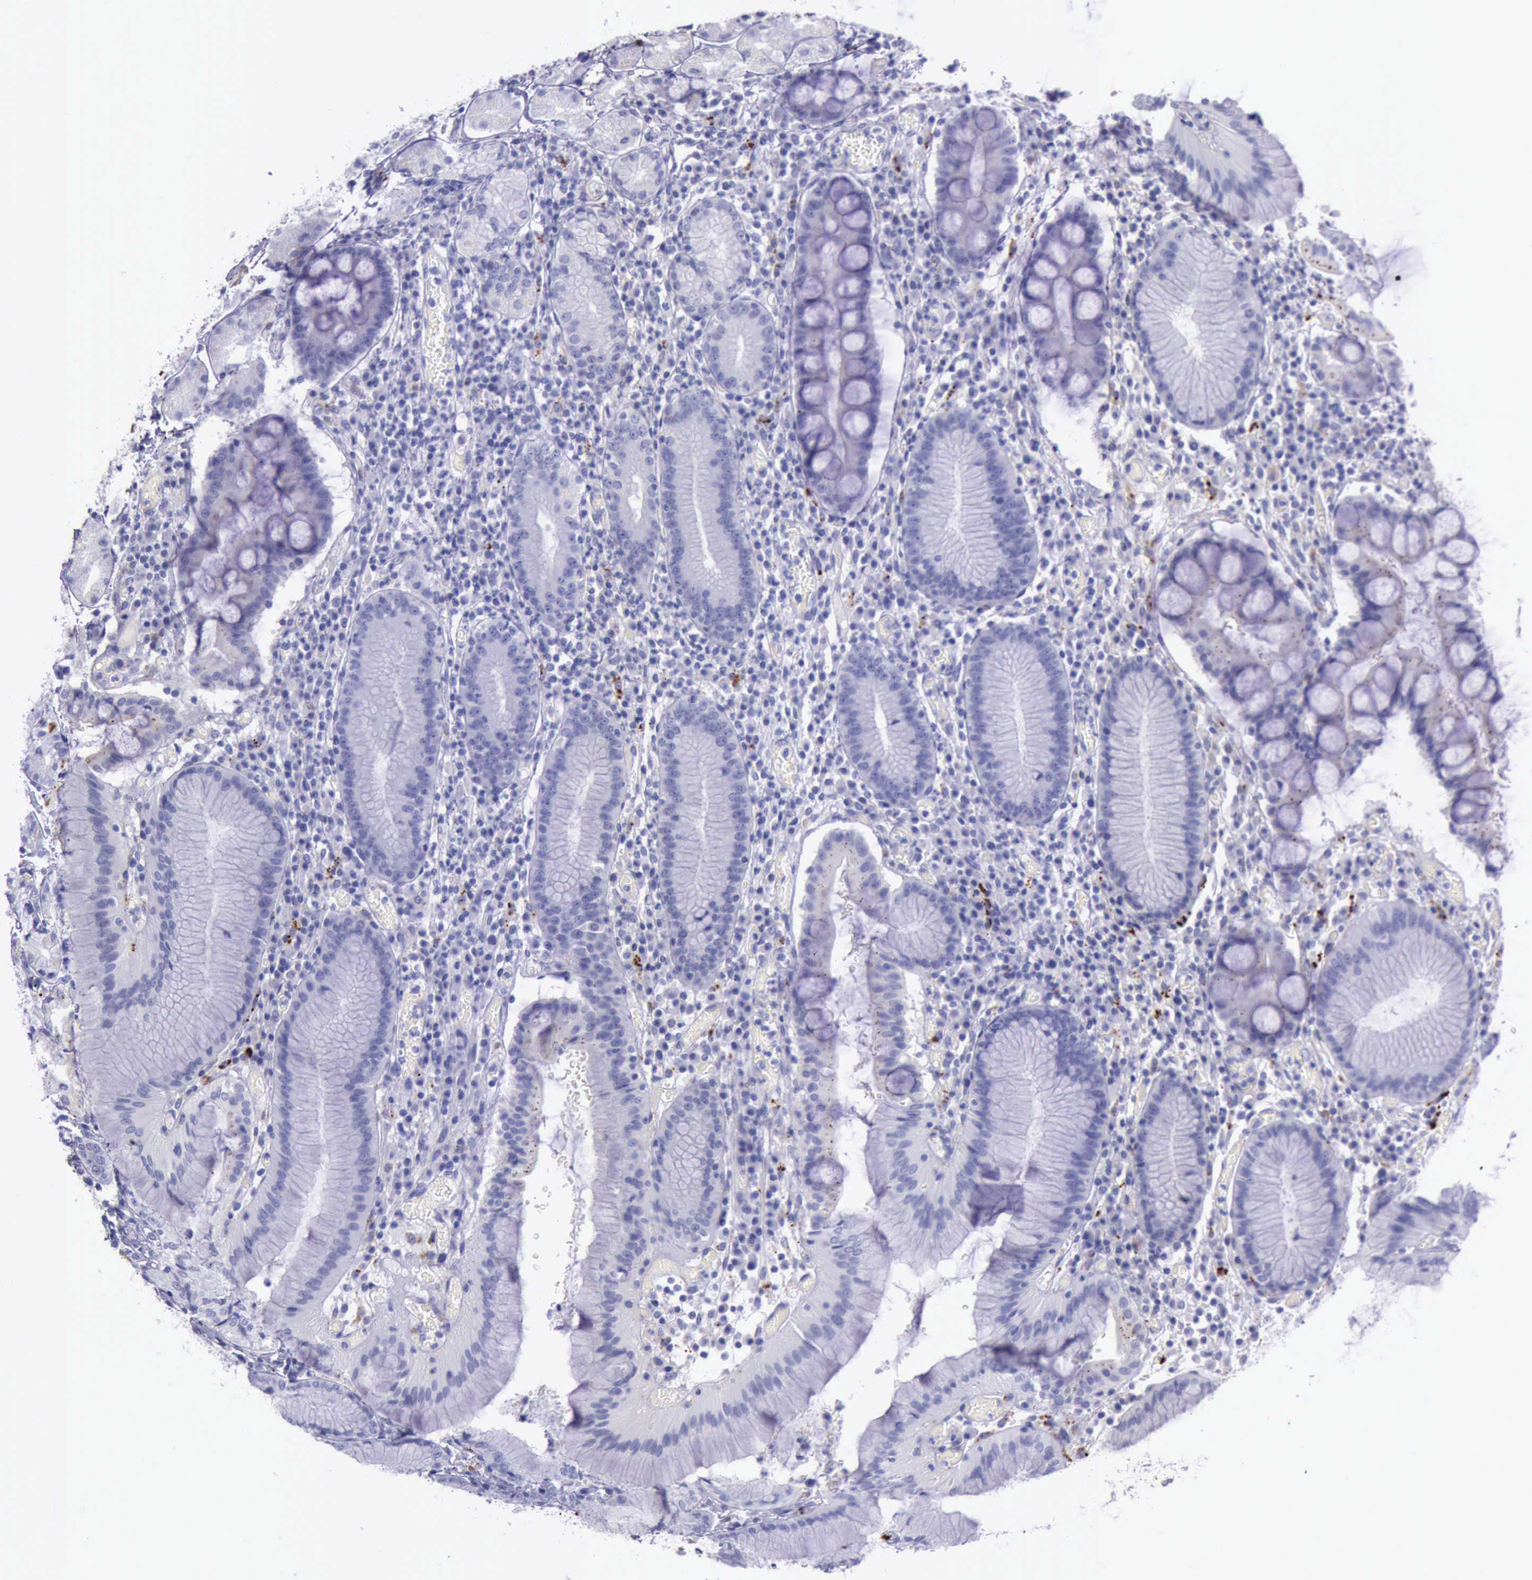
{"staining": {"intensity": "negative", "quantity": "none", "location": "none"}, "tissue": "stomach", "cell_type": "Glandular cells", "image_type": "normal", "snomed": [{"axis": "morphology", "description": "Normal tissue, NOS"}, {"axis": "topography", "description": "Stomach, lower"}], "caption": "IHC of unremarkable stomach exhibits no staining in glandular cells.", "gene": "GLA", "patient": {"sex": "female", "age": 73}}